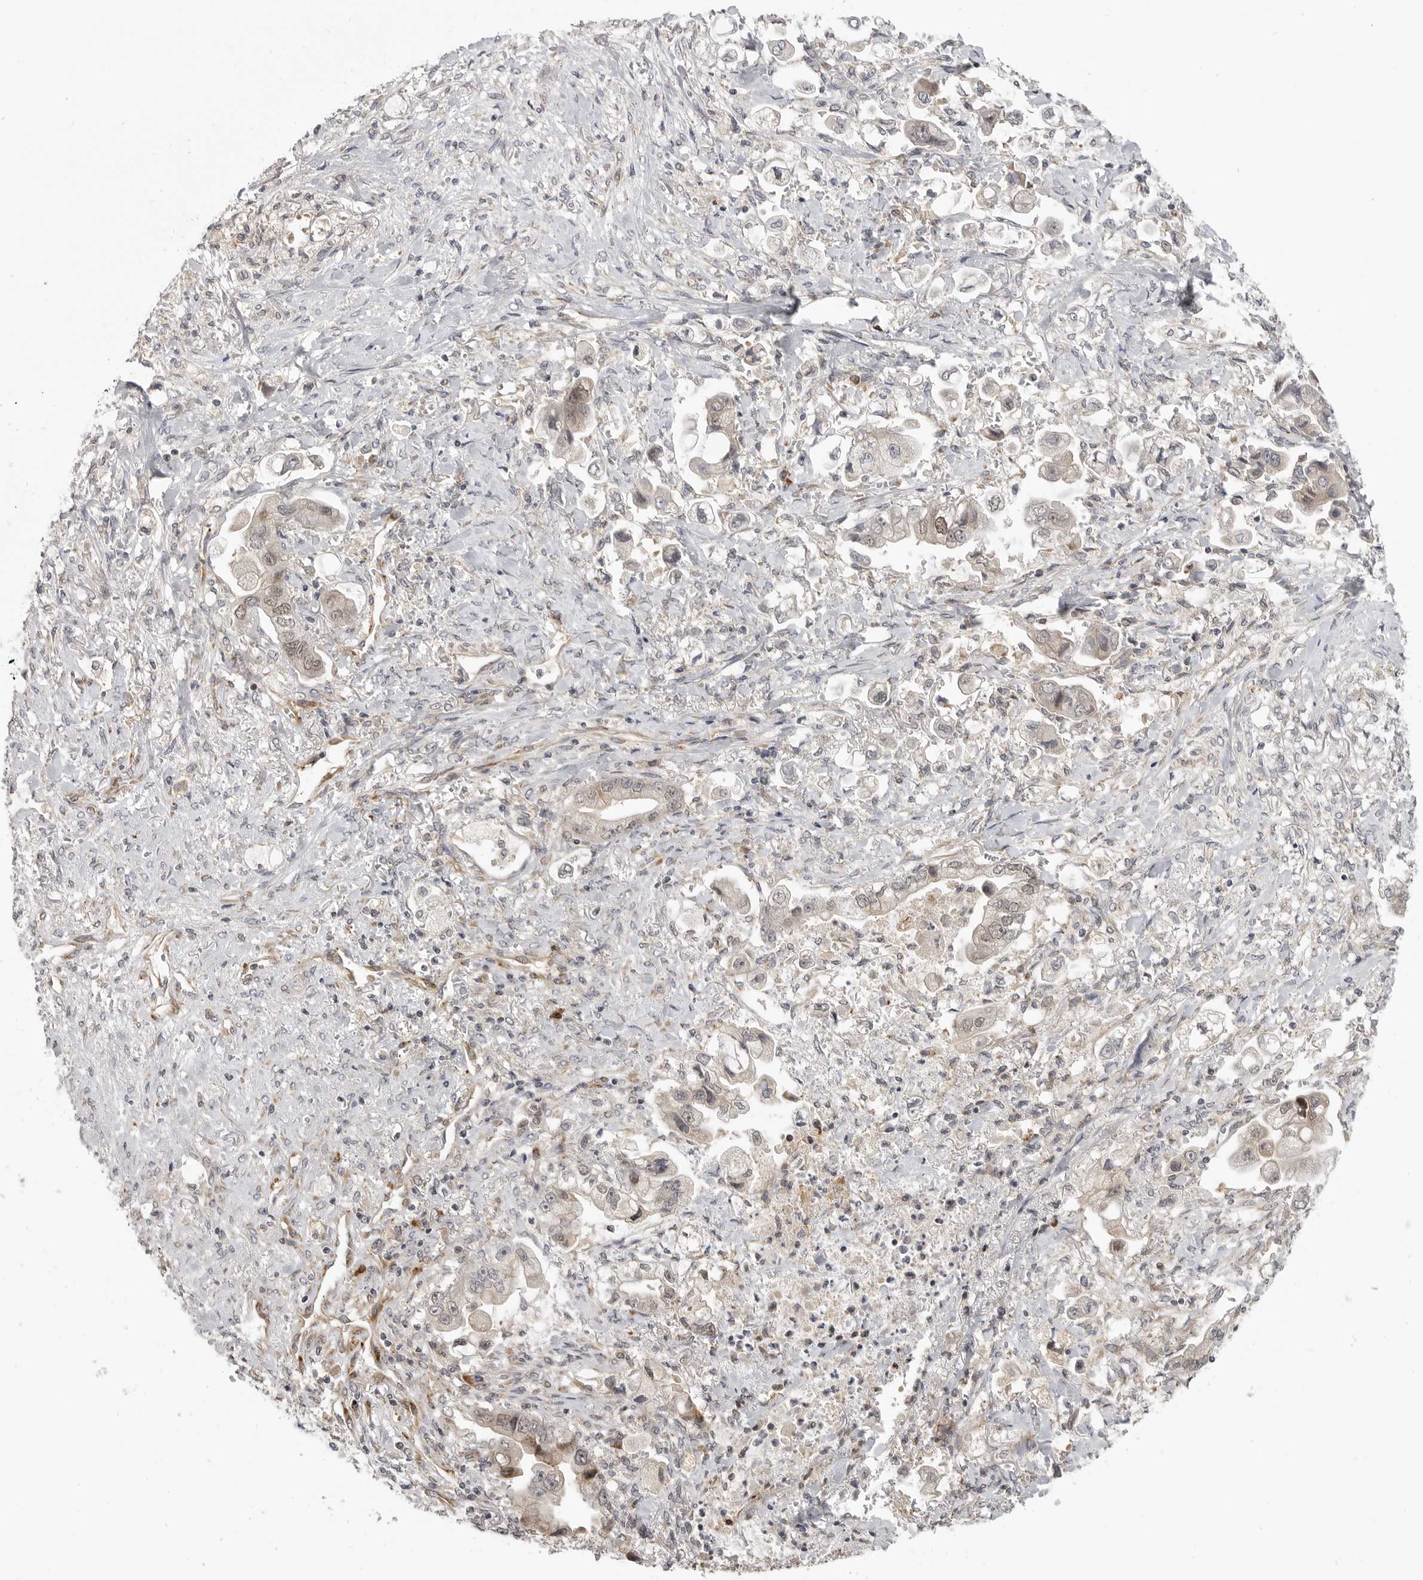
{"staining": {"intensity": "weak", "quantity": "<25%", "location": "nuclear"}, "tissue": "stomach cancer", "cell_type": "Tumor cells", "image_type": "cancer", "snomed": [{"axis": "morphology", "description": "Adenocarcinoma, NOS"}, {"axis": "topography", "description": "Stomach"}], "caption": "Tumor cells are negative for protein expression in human stomach cancer.", "gene": "CEP295NL", "patient": {"sex": "male", "age": 62}}